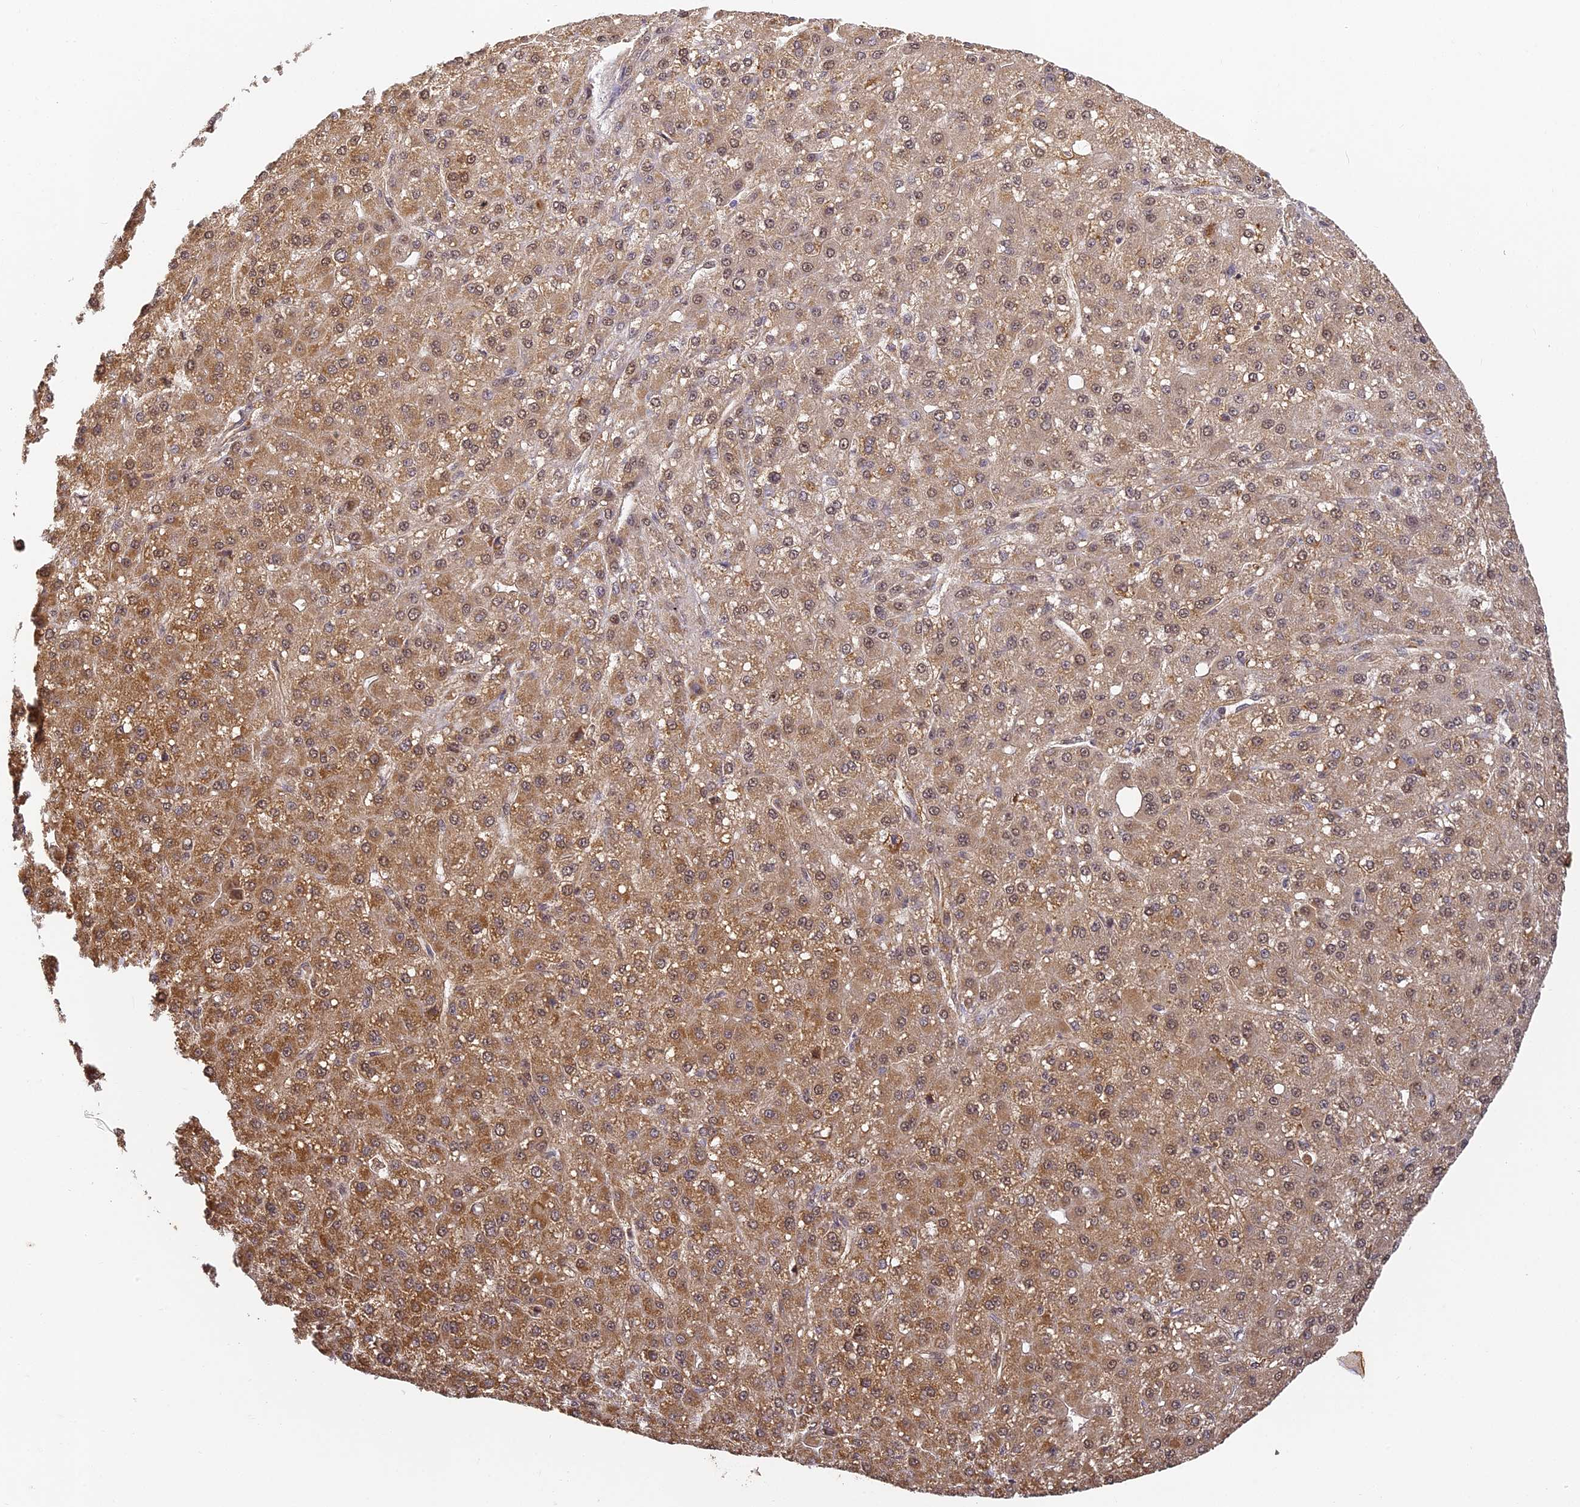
{"staining": {"intensity": "moderate", "quantity": ">75%", "location": "cytoplasmic/membranous,nuclear"}, "tissue": "liver cancer", "cell_type": "Tumor cells", "image_type": "cancer", "snomed": [{"axis": "morphology", "description": "Carcinoma, Hepatocellular, NOS"}, {"axis": "topography", "description": "Liver"}], "caption": "This is an image of immunohistochemistry (IHC) staining of liver cancer (hepatocellular carcinoma), which shows moderate expression in the cytoplasmic/membranous and nuclear of tumor cells.", "gene": "ZNF443", "patient": {"sex": "male", "age": 67}}